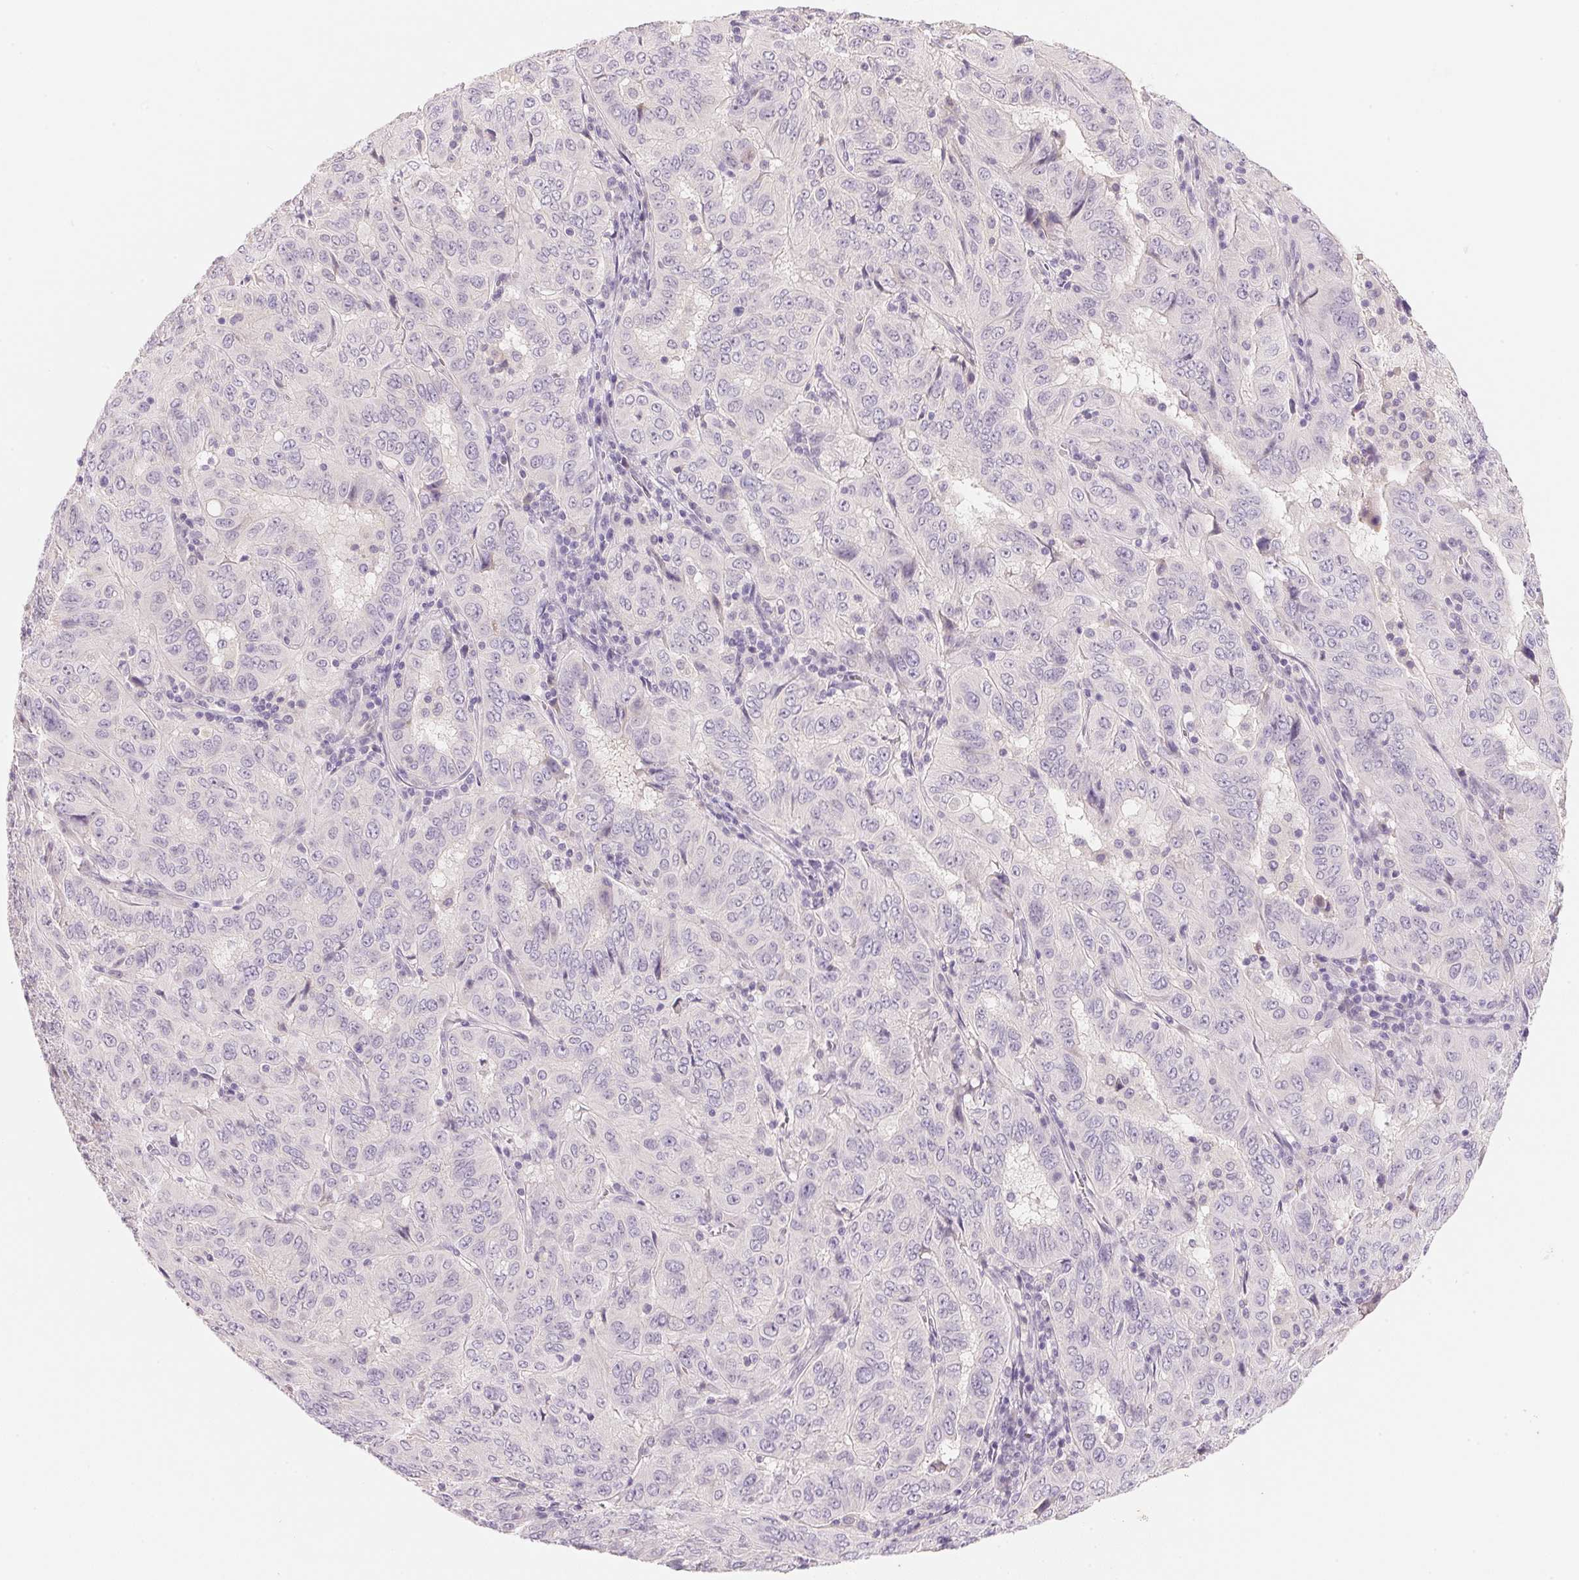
{"staining": {"intensity": "negative", "quantity": "none", "location": "none"}, "tissue": "pancreatic cancer", "cell_type": "Tumor cells", "image_type": "cancer", "snomed": [{"axis": "morphology", "description": "Adenocarcinoma, NOS"}, {"axis": "topography", "description": "Pancreas"}], "caption": "DAB immunohistochemical staining of human pancreatic cancer (adenocarcinoma) displays no significant positivity in tumor cells.", "gene": "MCOLN3", "patient": {"sex": "male", "age": 63}}